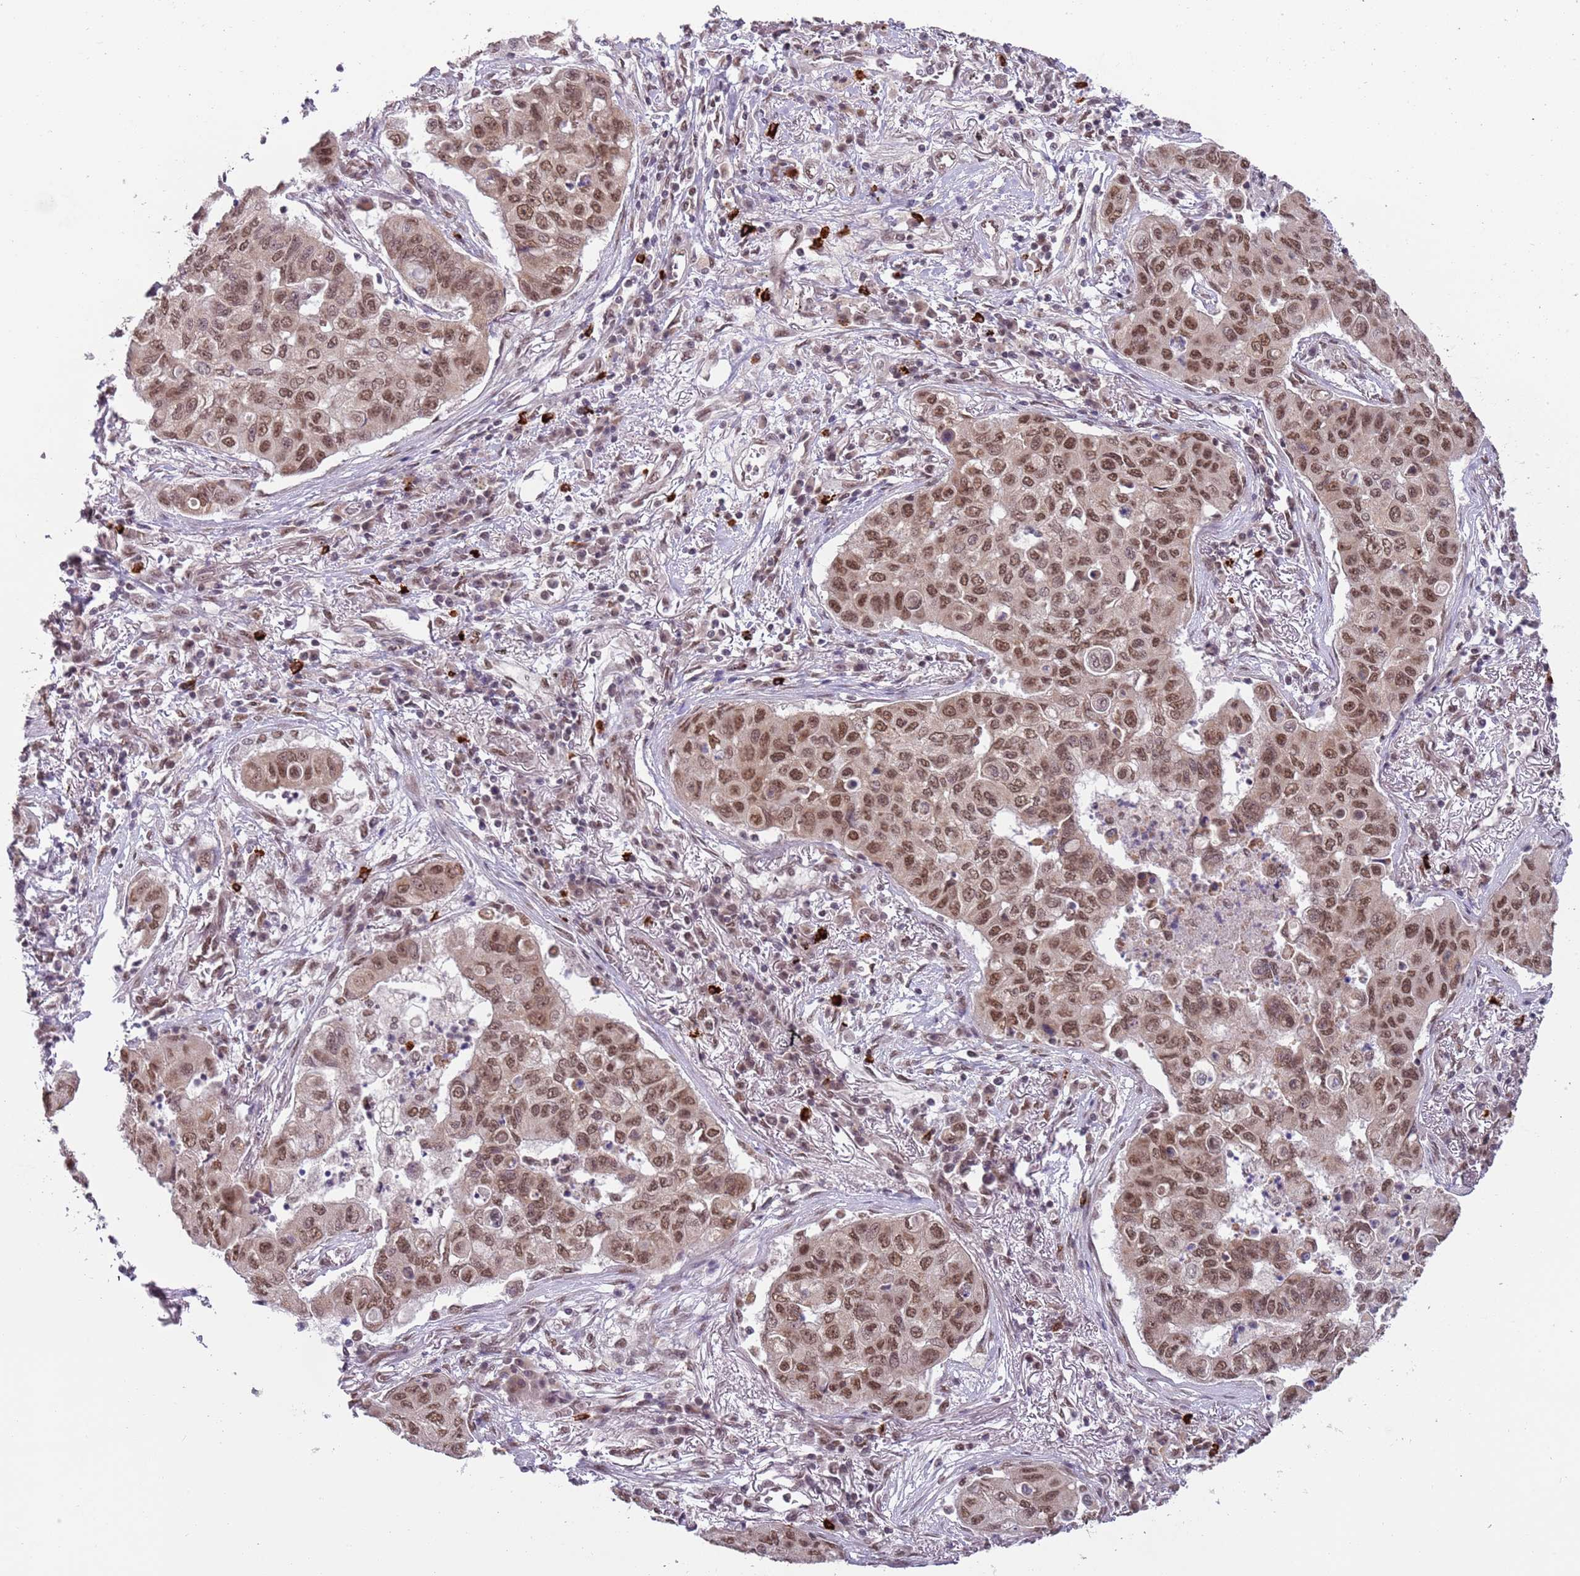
{"staining": {"intensity": "moderate", "quantity": ">75%", "location": "nuclear"}, "tissue": "lung cancer", "cell_type": "Tumor cells", "image_type": "cancer", "snomed": [{"axis": "morphology", "description": "Squamous cell carcinoma, NOS"}, {"axis": "topography", "description": "Lung"}], "caption": "Protein expression analysis of lung cancer exhibits moderate nuclear expression in approximately >75% of tumor cells. (Brightfield microscopy of DAB IHC at high magnification).", "gene": "FAM120AOS", "patient": {"sex": "male", "age": 74}}